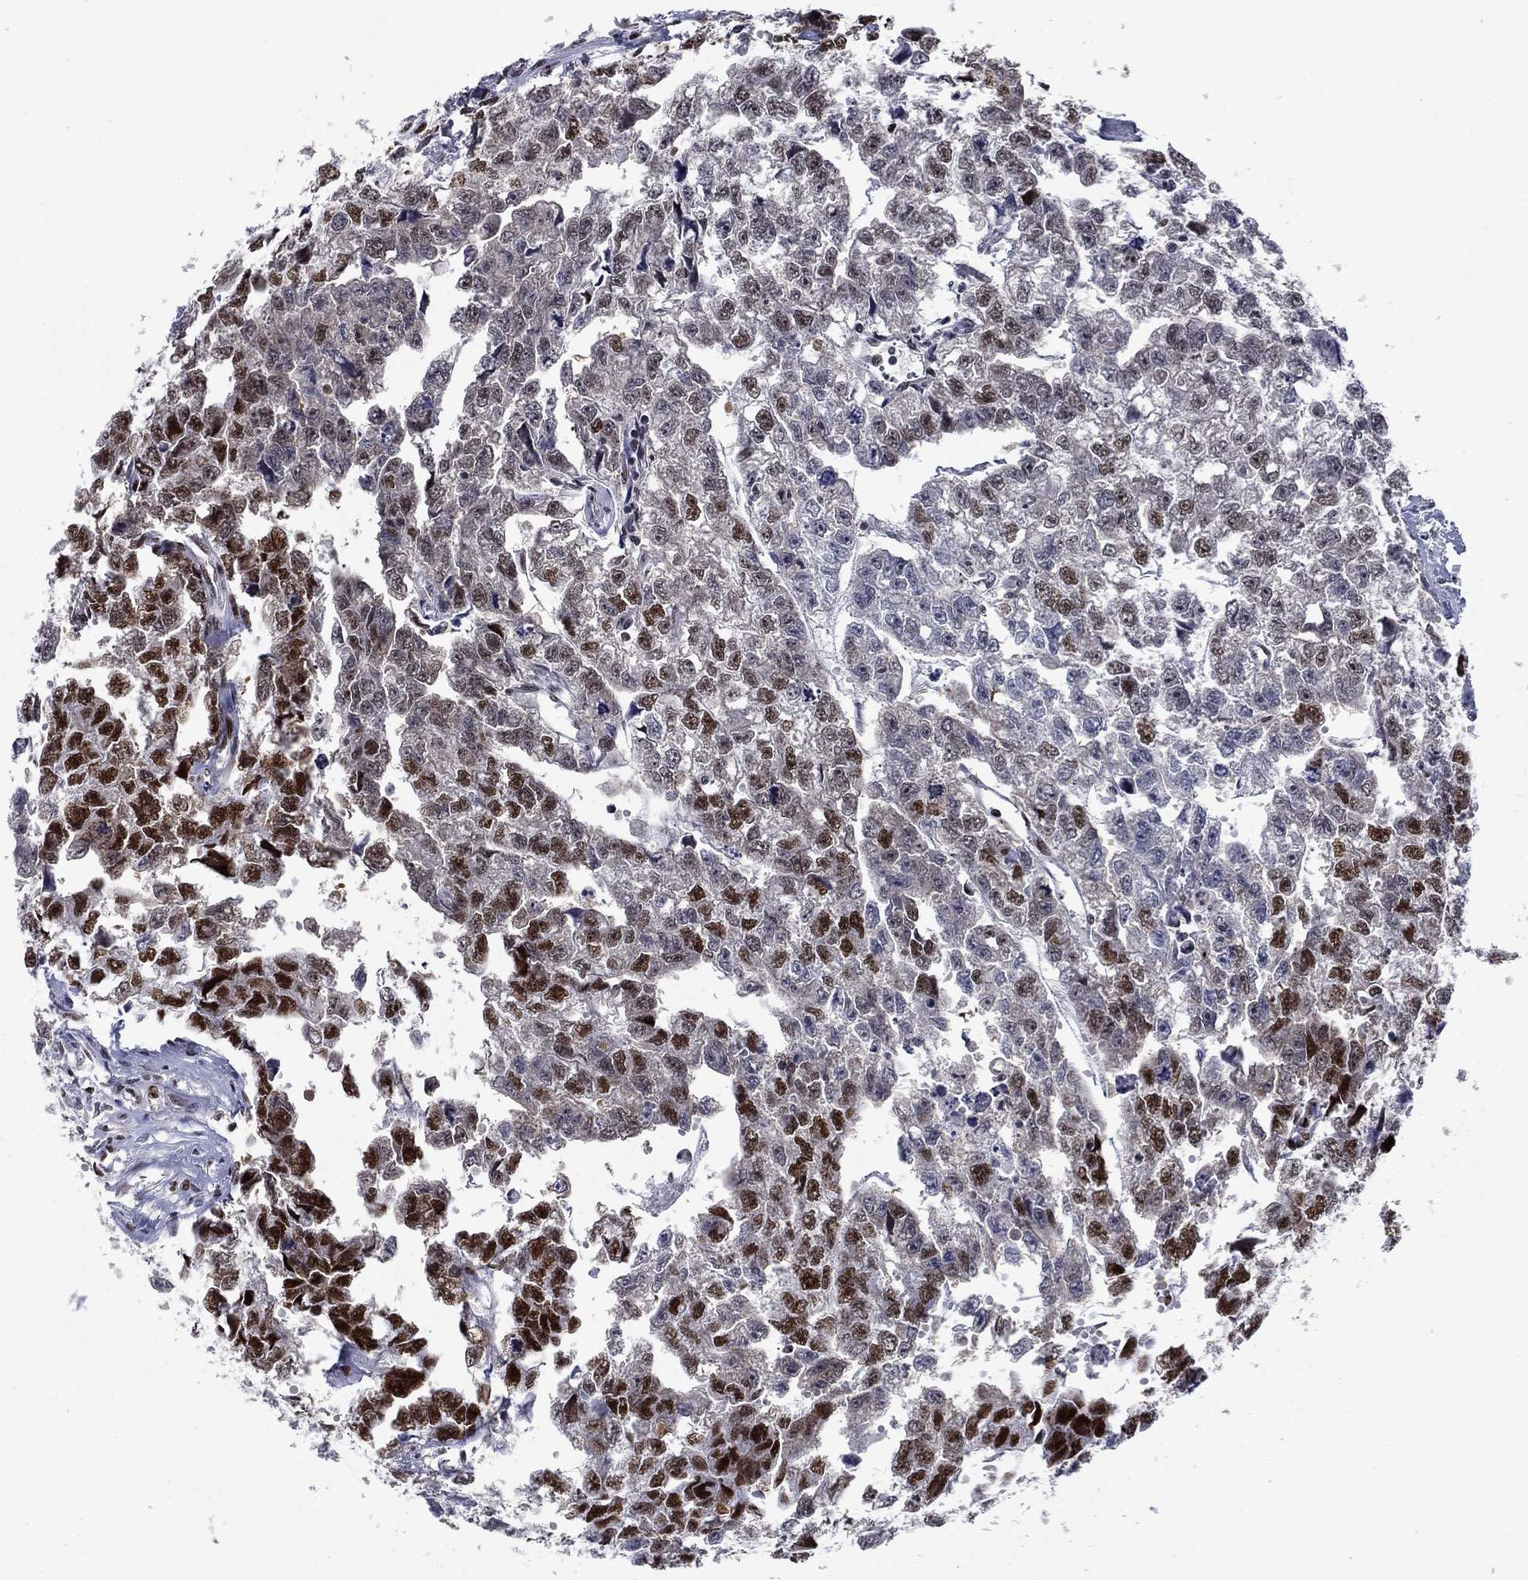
{"staining": {"intensity": "strong", "quantity": "<25%", "location": "nuclear"}, "tissue": "testis cancer", "cell_type": "Tumor cells", "image_type": "cancer", "snomed": [{"axis": "morphology", "description": "Carcinoma, Embryonal, NOS"}, {"axis": "morphology", "description": "Teratoma, malignant, NOS"}, {"axis": "topography", "description": "Testis"}], "caption": "Tumor cells exhibit medium levels of strong nuclear staining in about <25% of cells in human embryonal carcinoma (testis). The staining is performed using DAB (3,3'-diaminobenzidine) brown chromogen to label protein expression. The nuclei are counter-stained blue using hematoxylin.", "gene": "RPRD1B", "patient": {"sex": "male", "age": 44}}